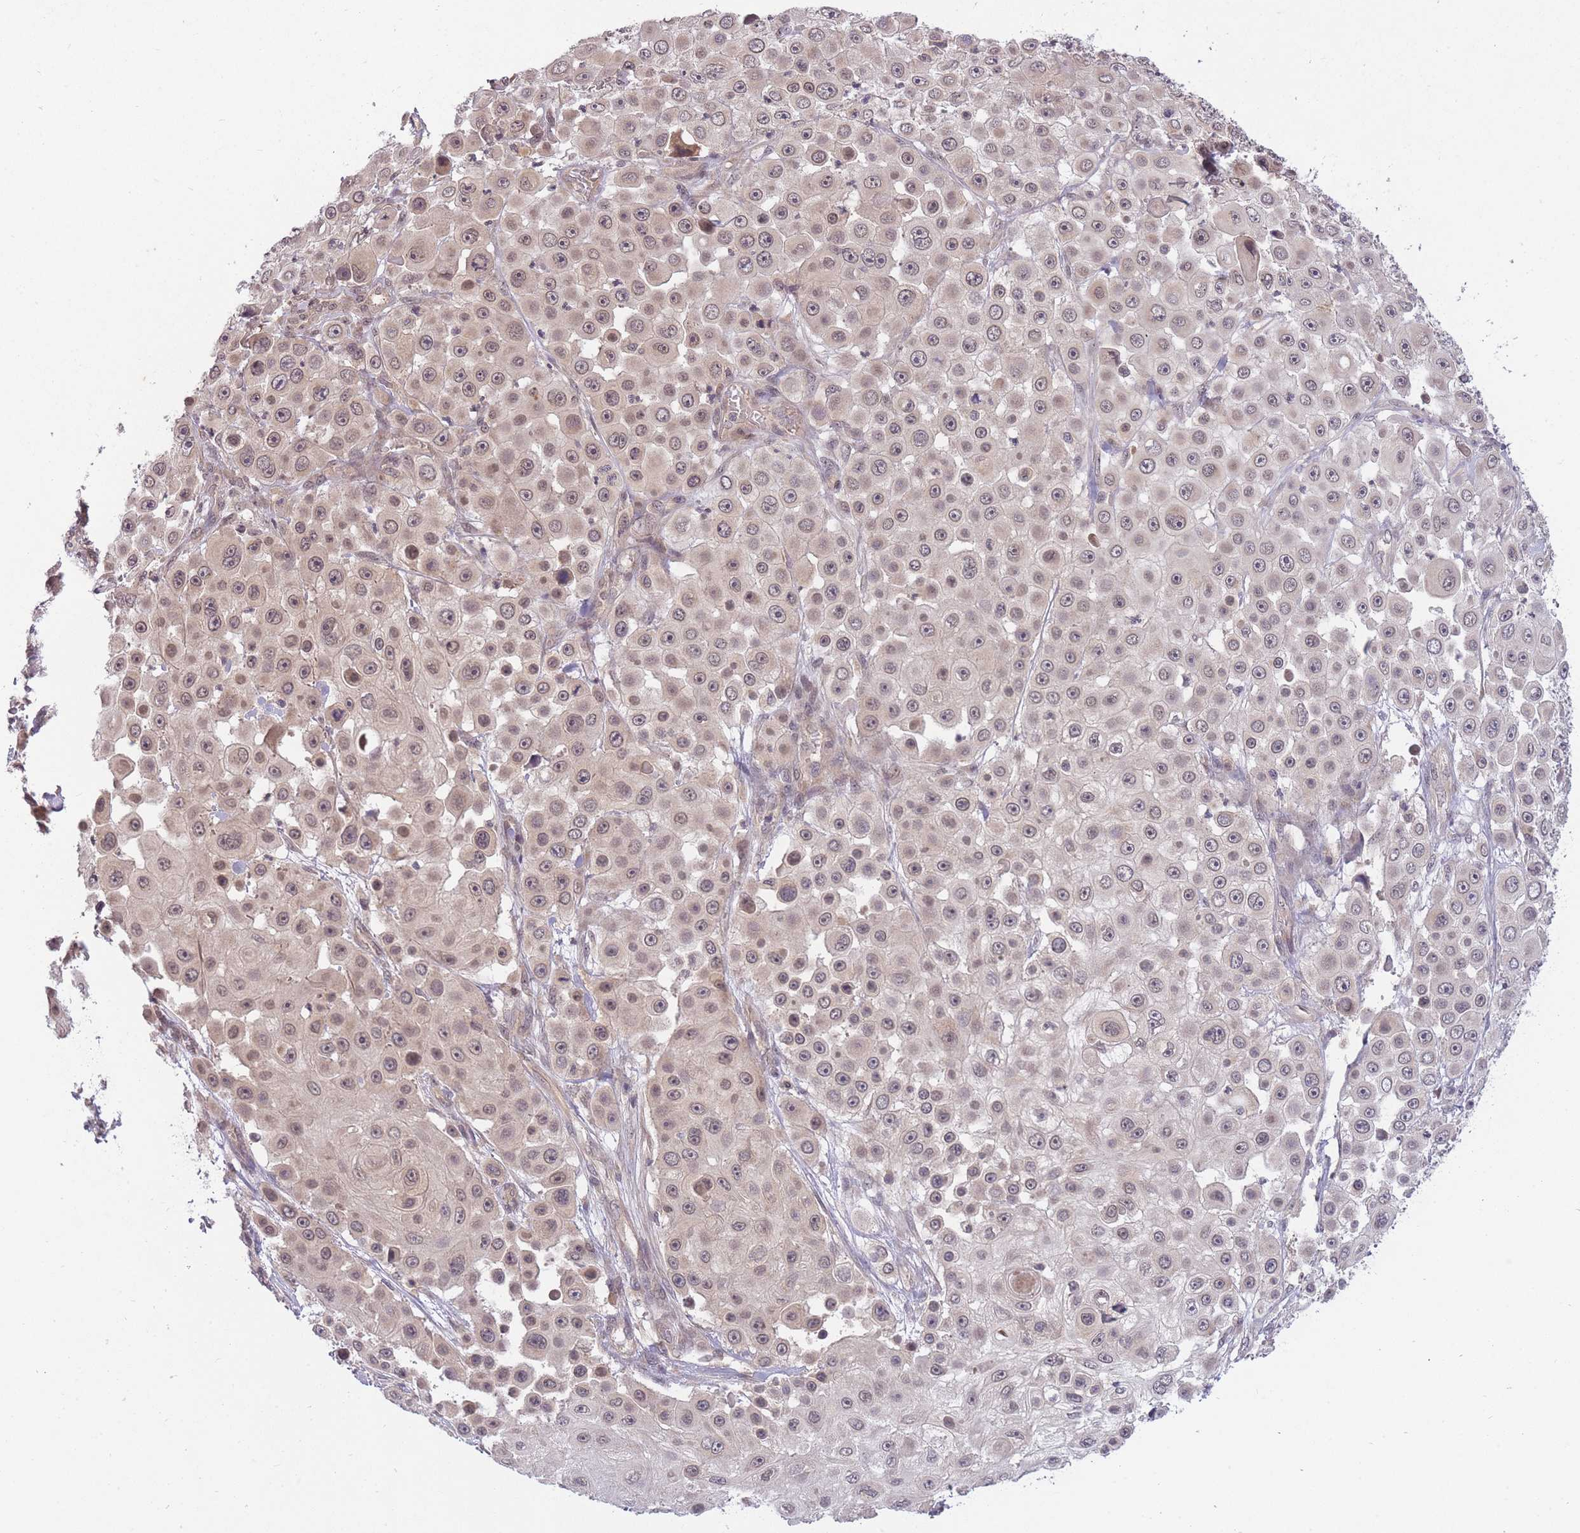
{"staining": {"intensity": "weak", "quantity": "25%-75%", "location": "nuclear"}, "tissue": "skin cancer", "cell_type": "Tumor cells", "image_type": "cancer", "snomed": [{"axis": "morphology", "description": "Squamous cell carcinoma, NOS"}, {"axis": "topography", "description": "Skin"}], "caption": "A brown stain labels weak nuclear positivity of a protein in human squamous cell carcinoma (skin) tumor cells.", "gene": "SMC6", "patient": {"sex": "male", "age": 67}}